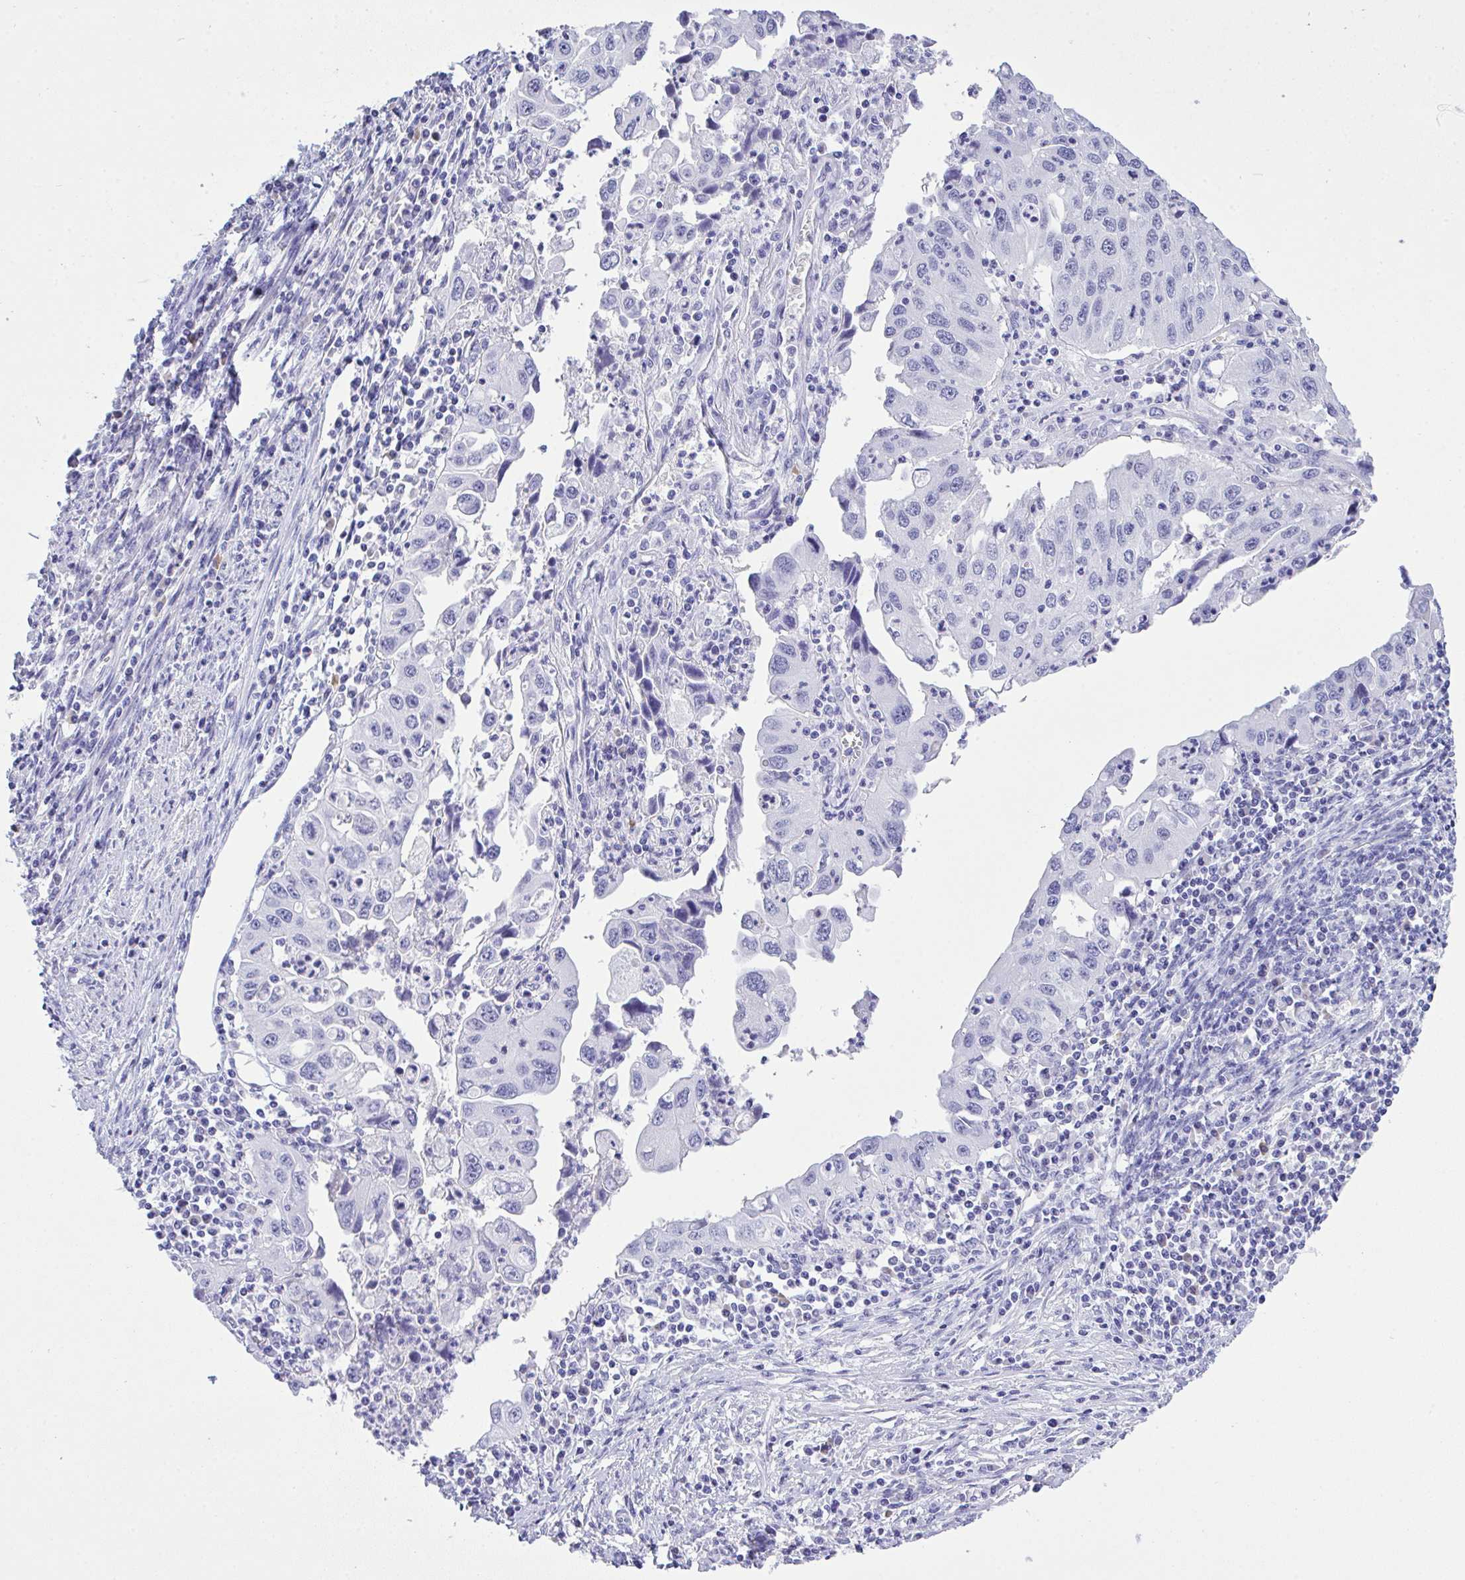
{"staining": {"intensity": "negative", "quantity": "none", "location": "none"}, "tissue": "endometrial cancer", "cell_type": "Tumor cells", "image_type": "cancer", "snomed": [{"axis": "morphology", "description": "Adenocarcinoma, NOS"}, {"axis": "topography", "description": "Uterus"}], "caption": "Protein analysis of endometrial cancer displays no significant staining in tumor cells.", "gene": "AKR1D1", "patient": {"sex": "female", "age": 62}}